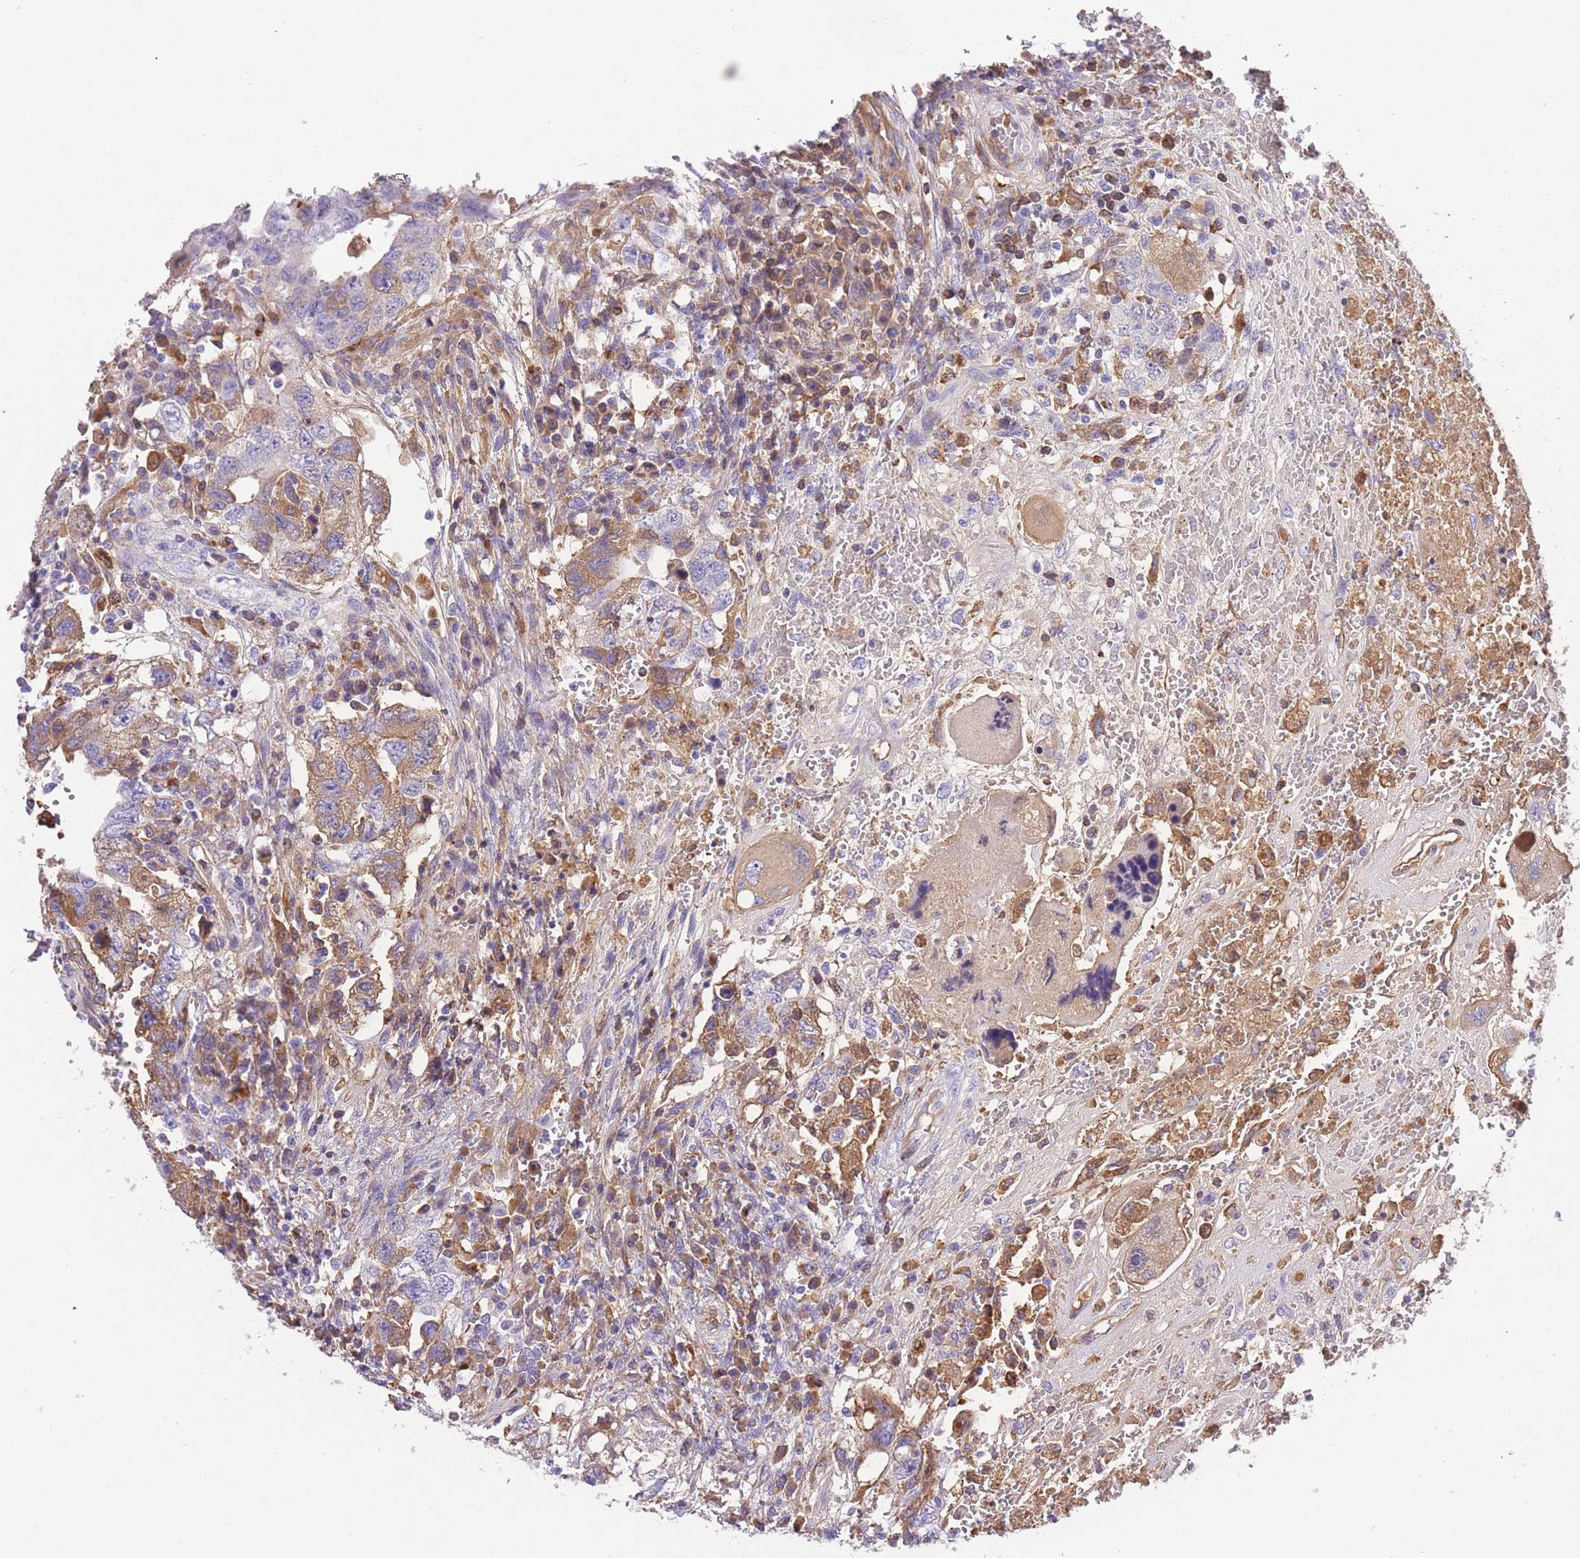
{"staining": {"intensity": "moderate", "quantity": ">75%", "location": "cytoplasmic/membranous"}, "tissue": "testis cancer", "cell_type": "Tumor cells", "image_type": "cancer", "snomed": [{"axis": "morphology", "description": "Carcinoma, Embryonal, NOS"}, {"axis": "topography", "description": "Testis"}], "caption": "High-magnification brightfield microscopy of embryonal carcinoma (testis) stained with DAB (brown) and counterstained with hematoxylin (blue). tumor cells exhibit moderate cytoplasmic/membranous staining is present in approximately>75% of cells. Immunohistochemistry (ihc) stains the protein of interest in brown and the nuclei are stained blue.", "gene": "GNAT1", "patient": {"sex": "male", "age": 26}}